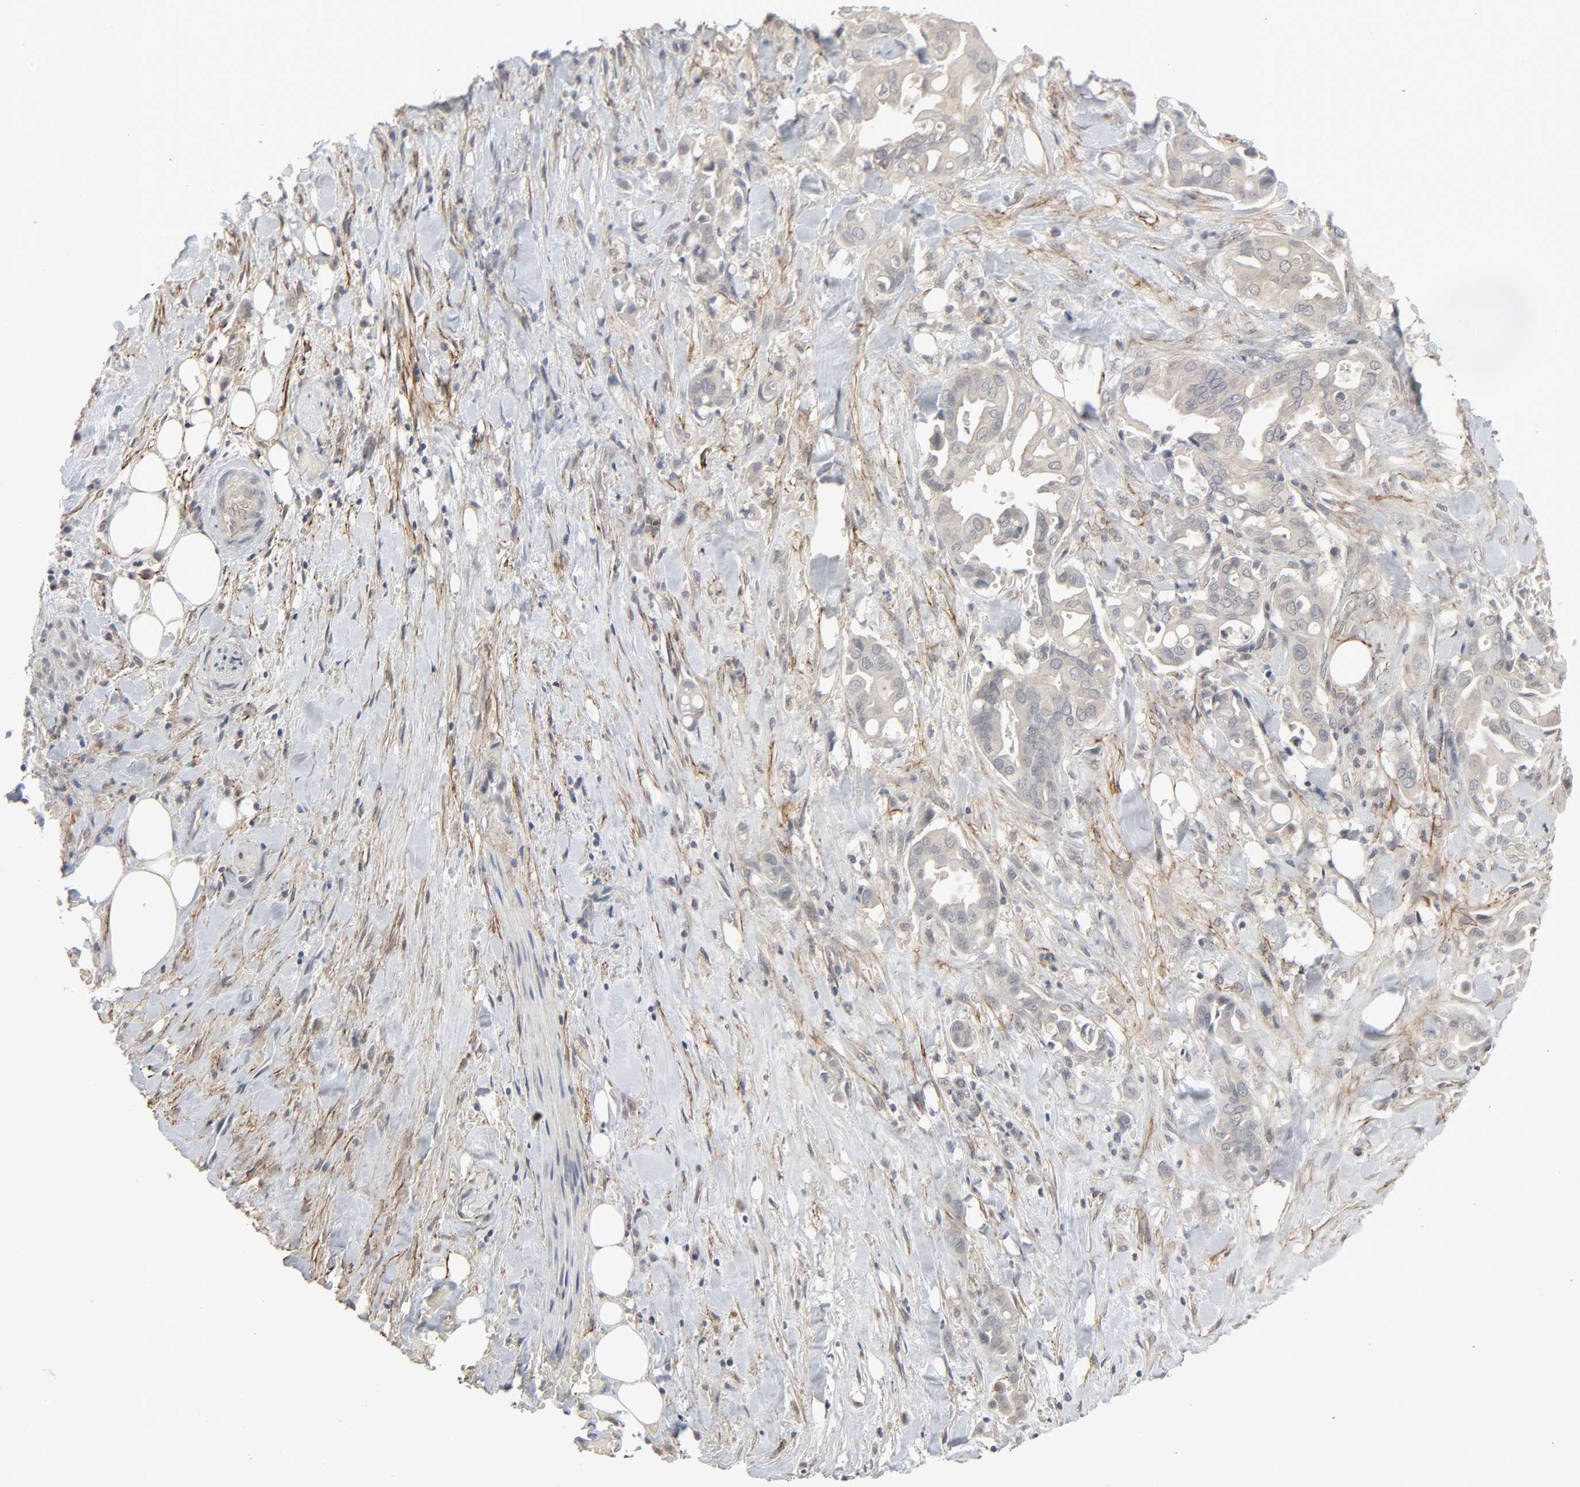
{"staining": {"intensity": "negative", "quantity": "none", "location": "none"}, "tissue": "liver cancer", "cell_type": "Tumor cells", "image_type": "cancer", "snomed": [{"axis": "morphology", "description": "Cholangiocarcinoma"}, {"axis": "topography", "description": "Liver"}], "caption": "Immunohistochemistry (IHC) photomicrograph of neoplastic tissue: liver cancer (cholangiocarcinoma) stained with DAB (3,3'-diaminobenzidine) displays no significant protein staining in tumor cells.", "gene": "ZNF222", "patient": {"sex": "female", "age": 68}}